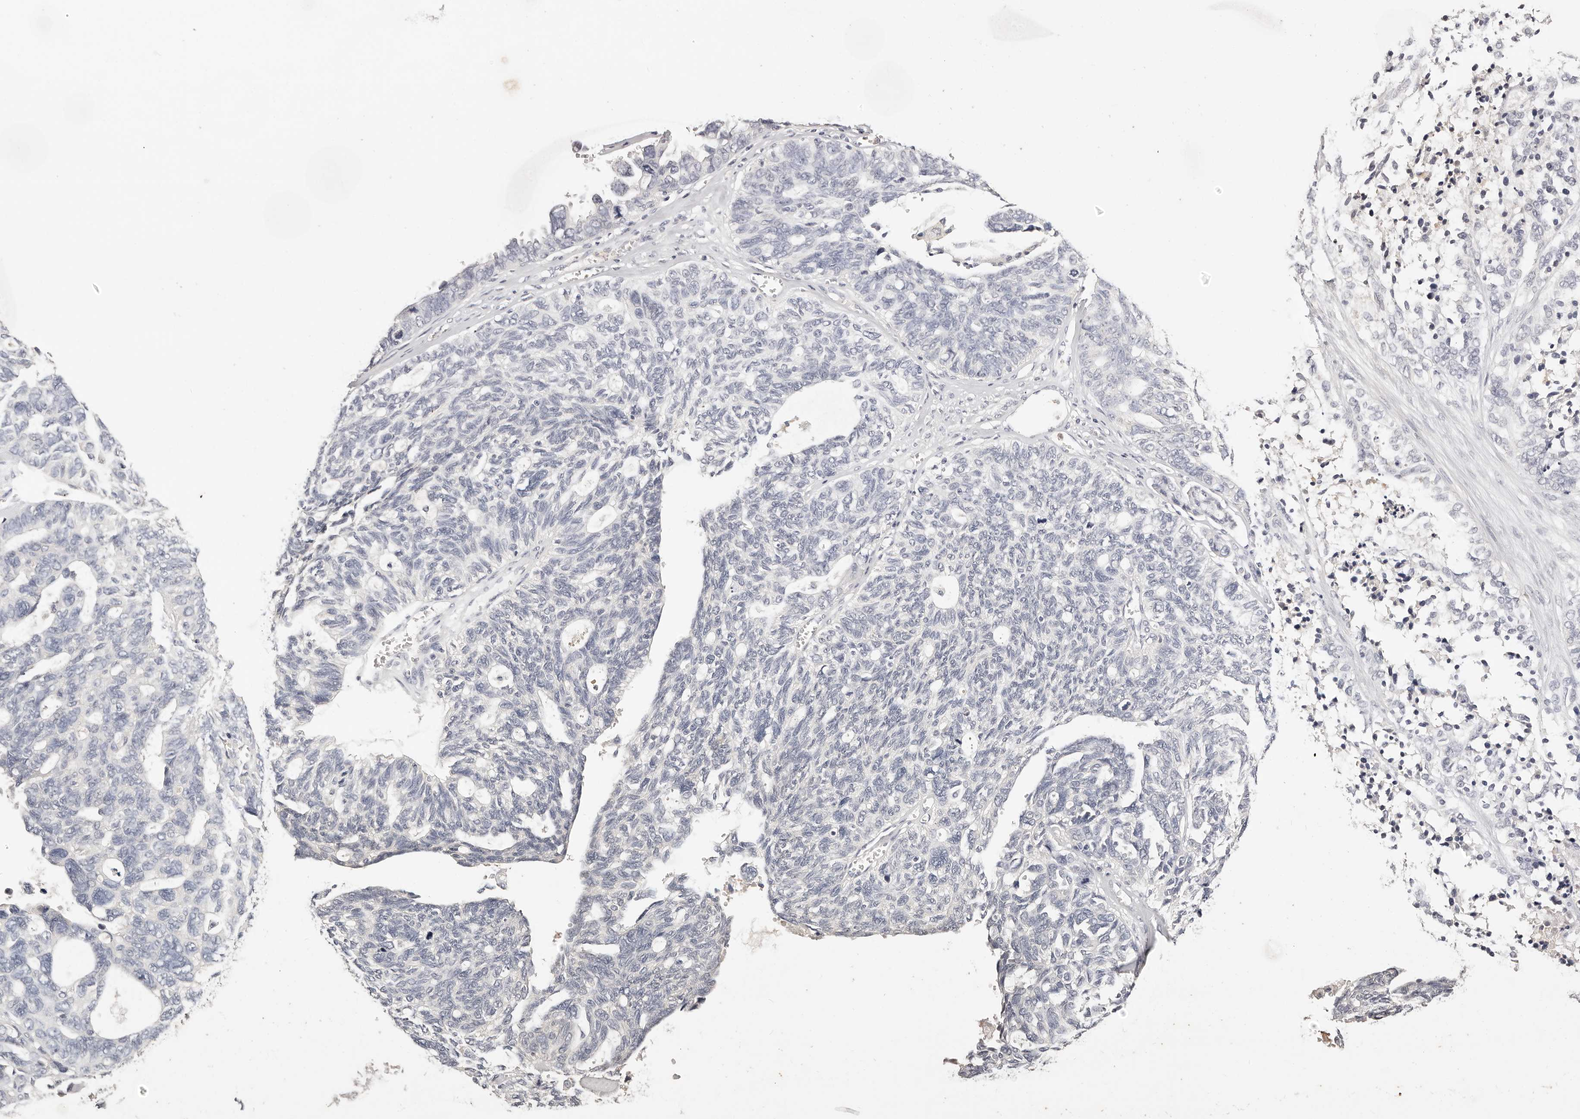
{"staining": {"intensity": "negative", "quantity": "none", "location": "none"}, "tissue": "ovarian cancer", "cell_type": "Tumor cells", "image_type": "cancer", "snomed": [{"axis": "morphology", "description": "Cystadenocarcinoma, serous, NOS"}, {"axis": "topography", "description": "Ovary"}], "caption": "The immunohistochemistry (IHC) photomicrograph has no significant staining in tumor cells of ovarian serous cystadenocarcinoma tissue.", "gene": "TSPAN13", "patient": {"sex": "female", "age": 79}}